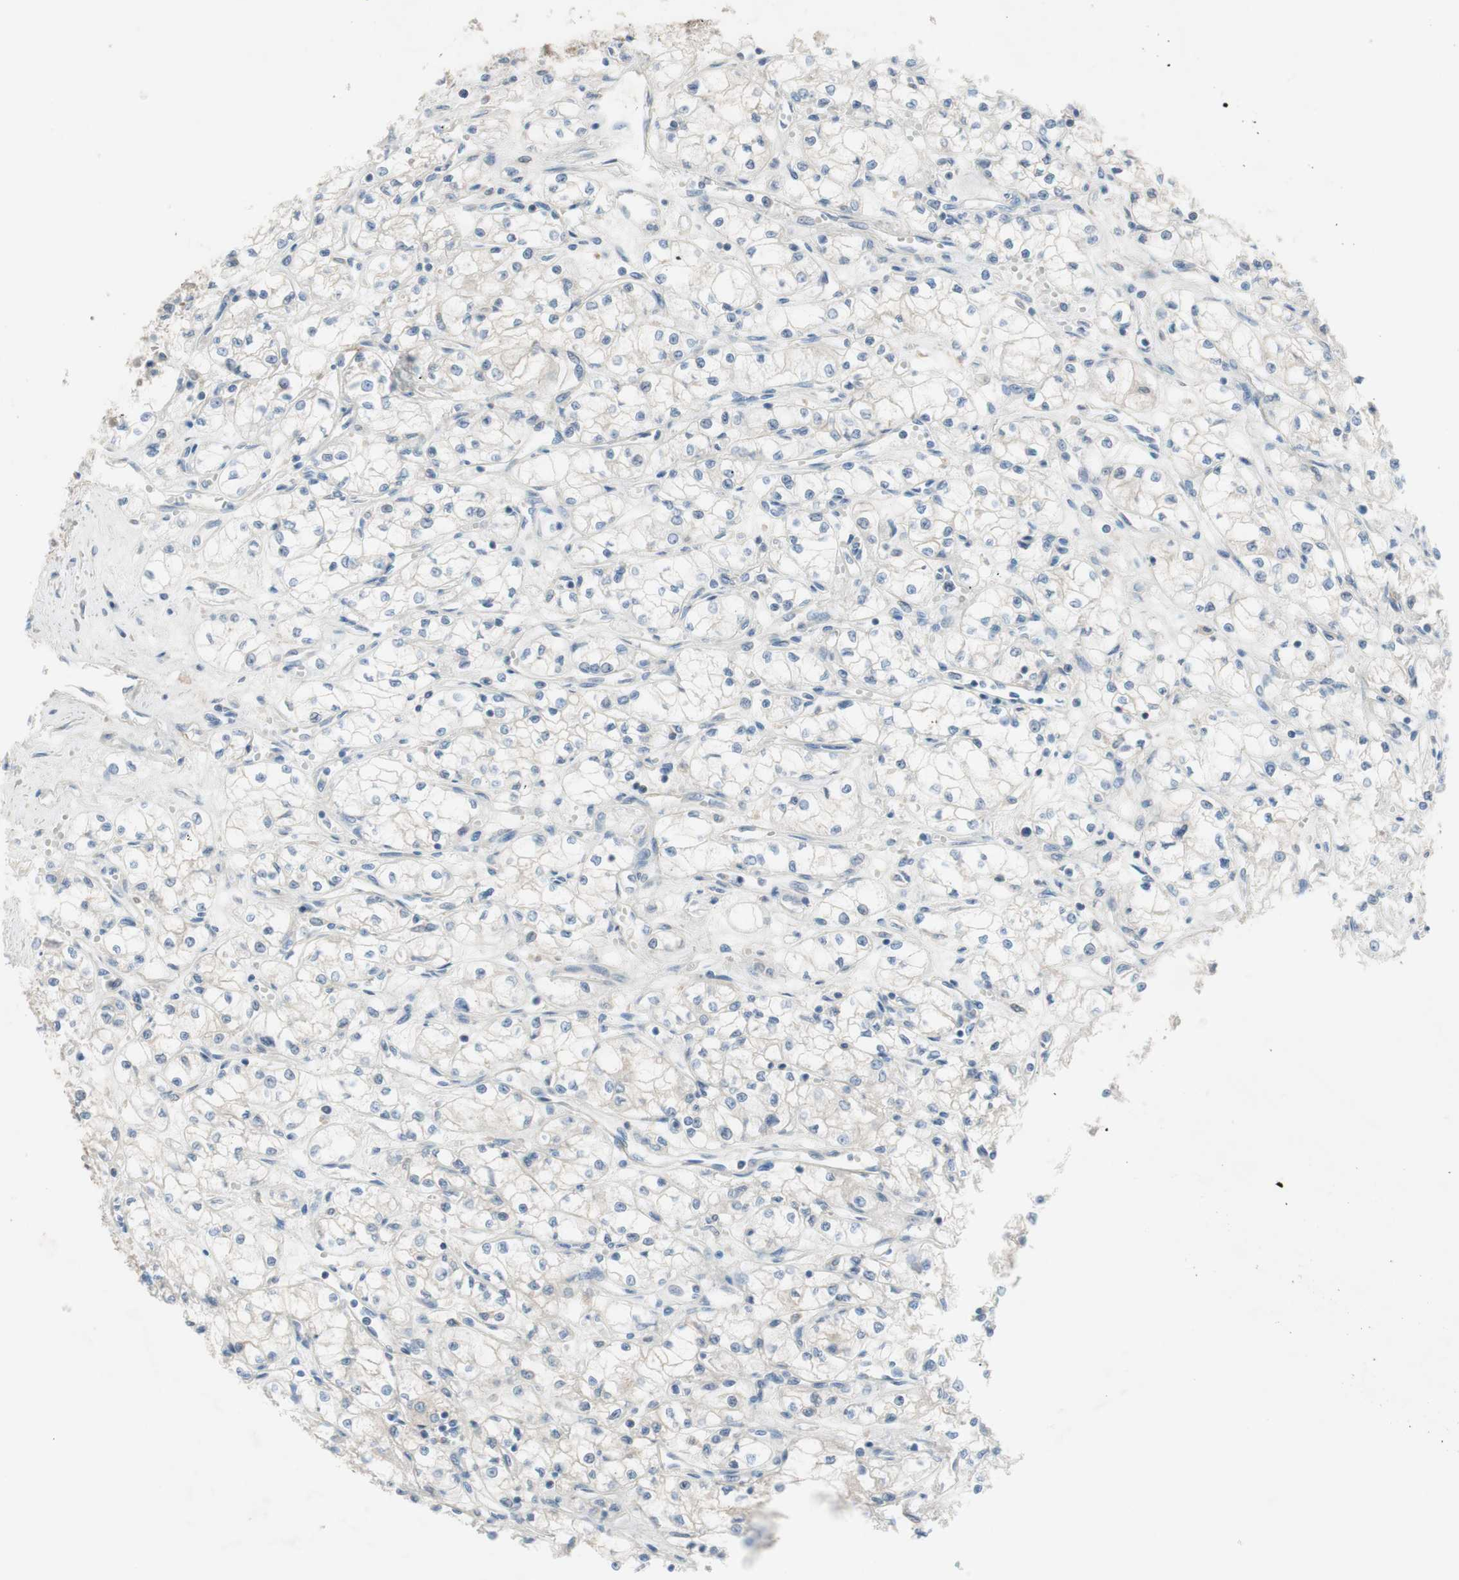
{"staining": {"intensity": "negative", "quantity": "none", "location": "none"}, "tissue": "renal cancer", "cell_type": "Tumor cells", "image_type": "cancer", "snomed": [{"axis": "morphology", "description": "Normal tissue, NOS"}, {"axis": "morphology", "description": "Adenocarcinoma, NOS"}, {"axis": "topography", "description": "Kidney"}], "caption": "Immunohistochemistry (IHC) histopathology image of neoplastic tissue: renal adenocarcinoma stained with DAB reveals no significant protein expression in tumor cells.", "gene": "FDFT1", "patient": {"sex": "male", "age": 59}}